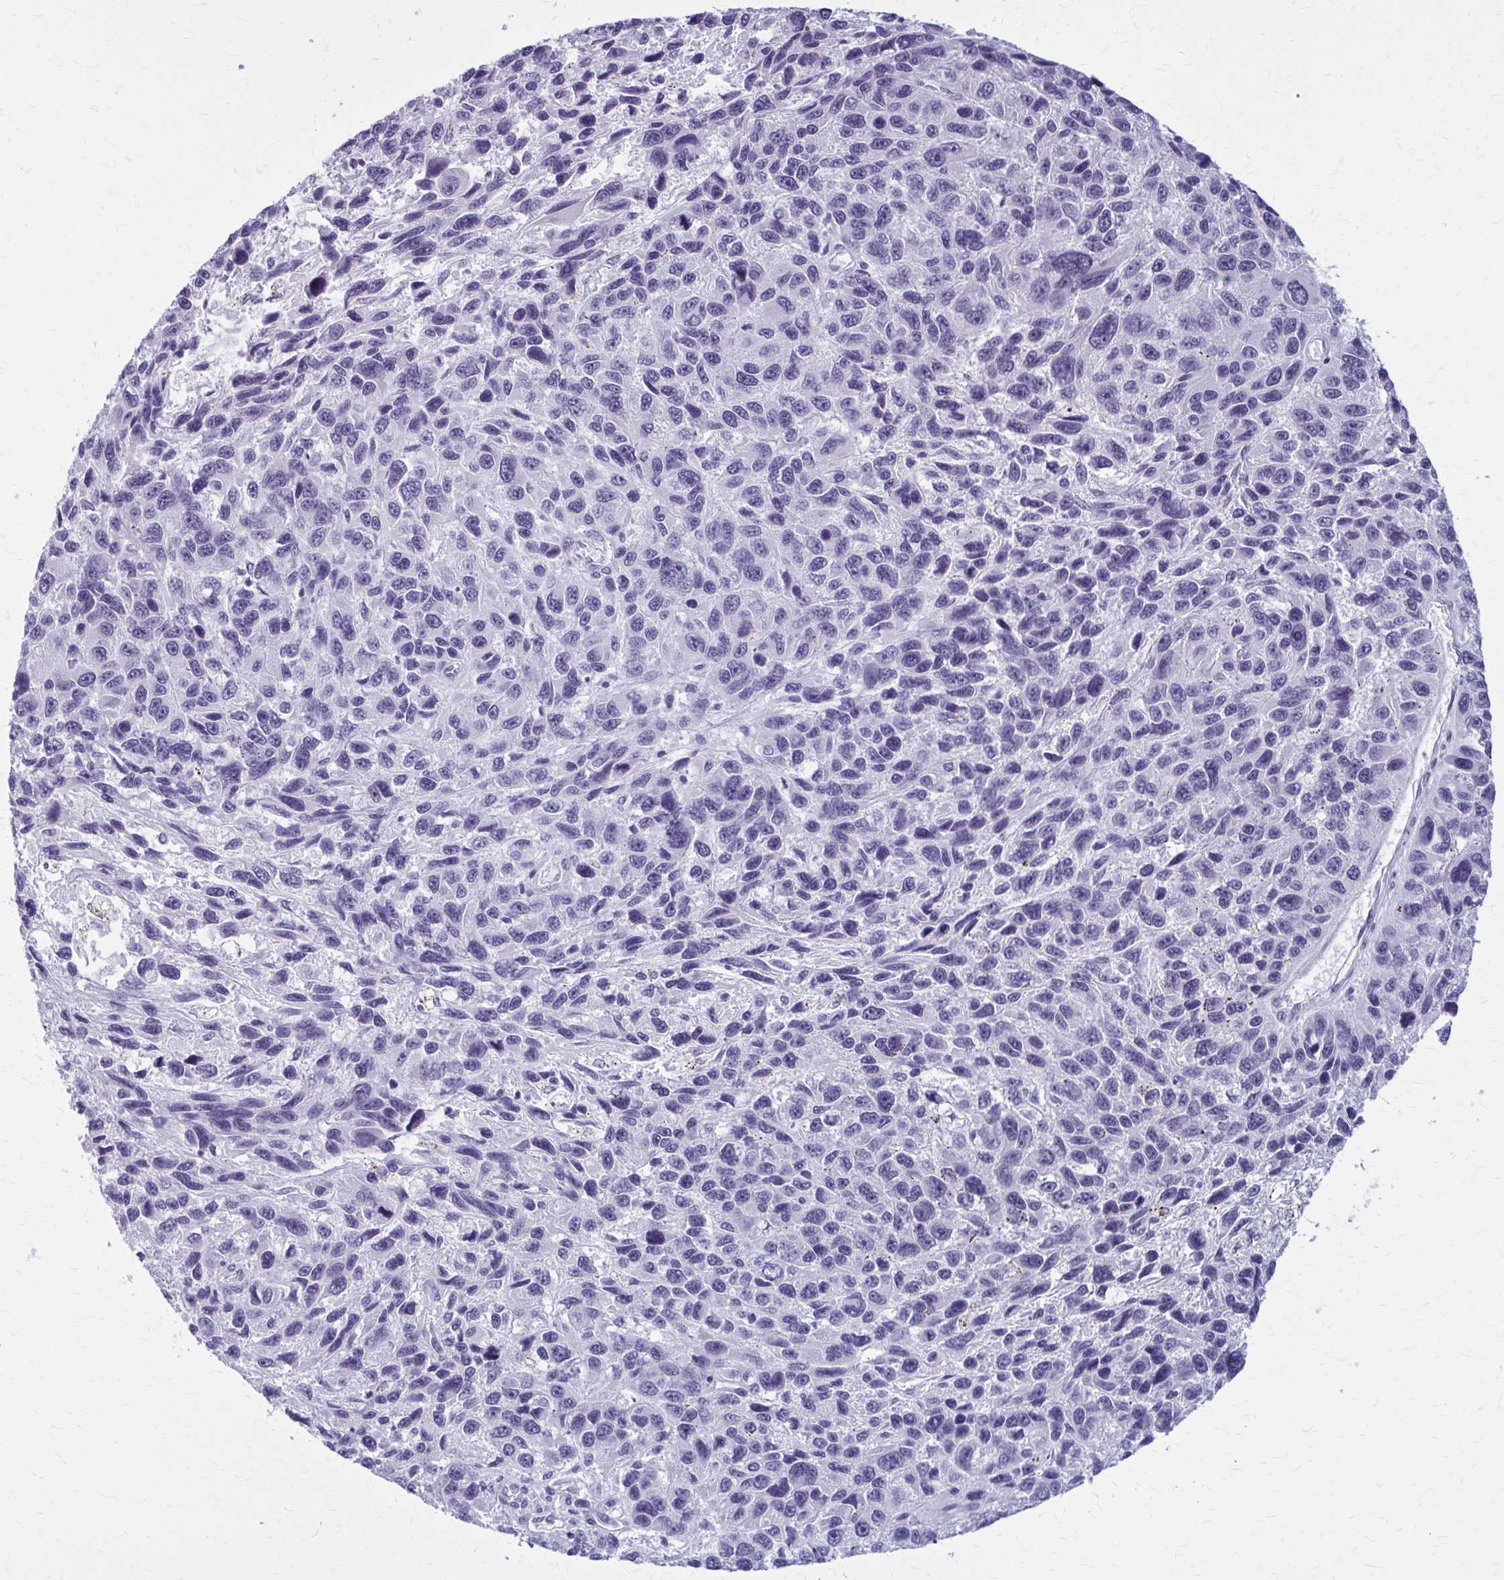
{"staining": {"intensity": "negative", "quantity": "none", "location": "none"}, "tissue": "melanoma", "cell_type": "Tumor cells", "image_type": "cancer", "snomed": [{"axis": "morphology", "description": "Malignant melanoma, NOS"}, {"axis": "topography", "description": "Skin"}], "caption": "Immunohistochemistry micrograph of neoplastic tissue: malignant melanoma stained with DAB displays no significant protein expression in tumor cells.", "gene": "CASQ2", "patient": {"sex": "male", "age": 53}}